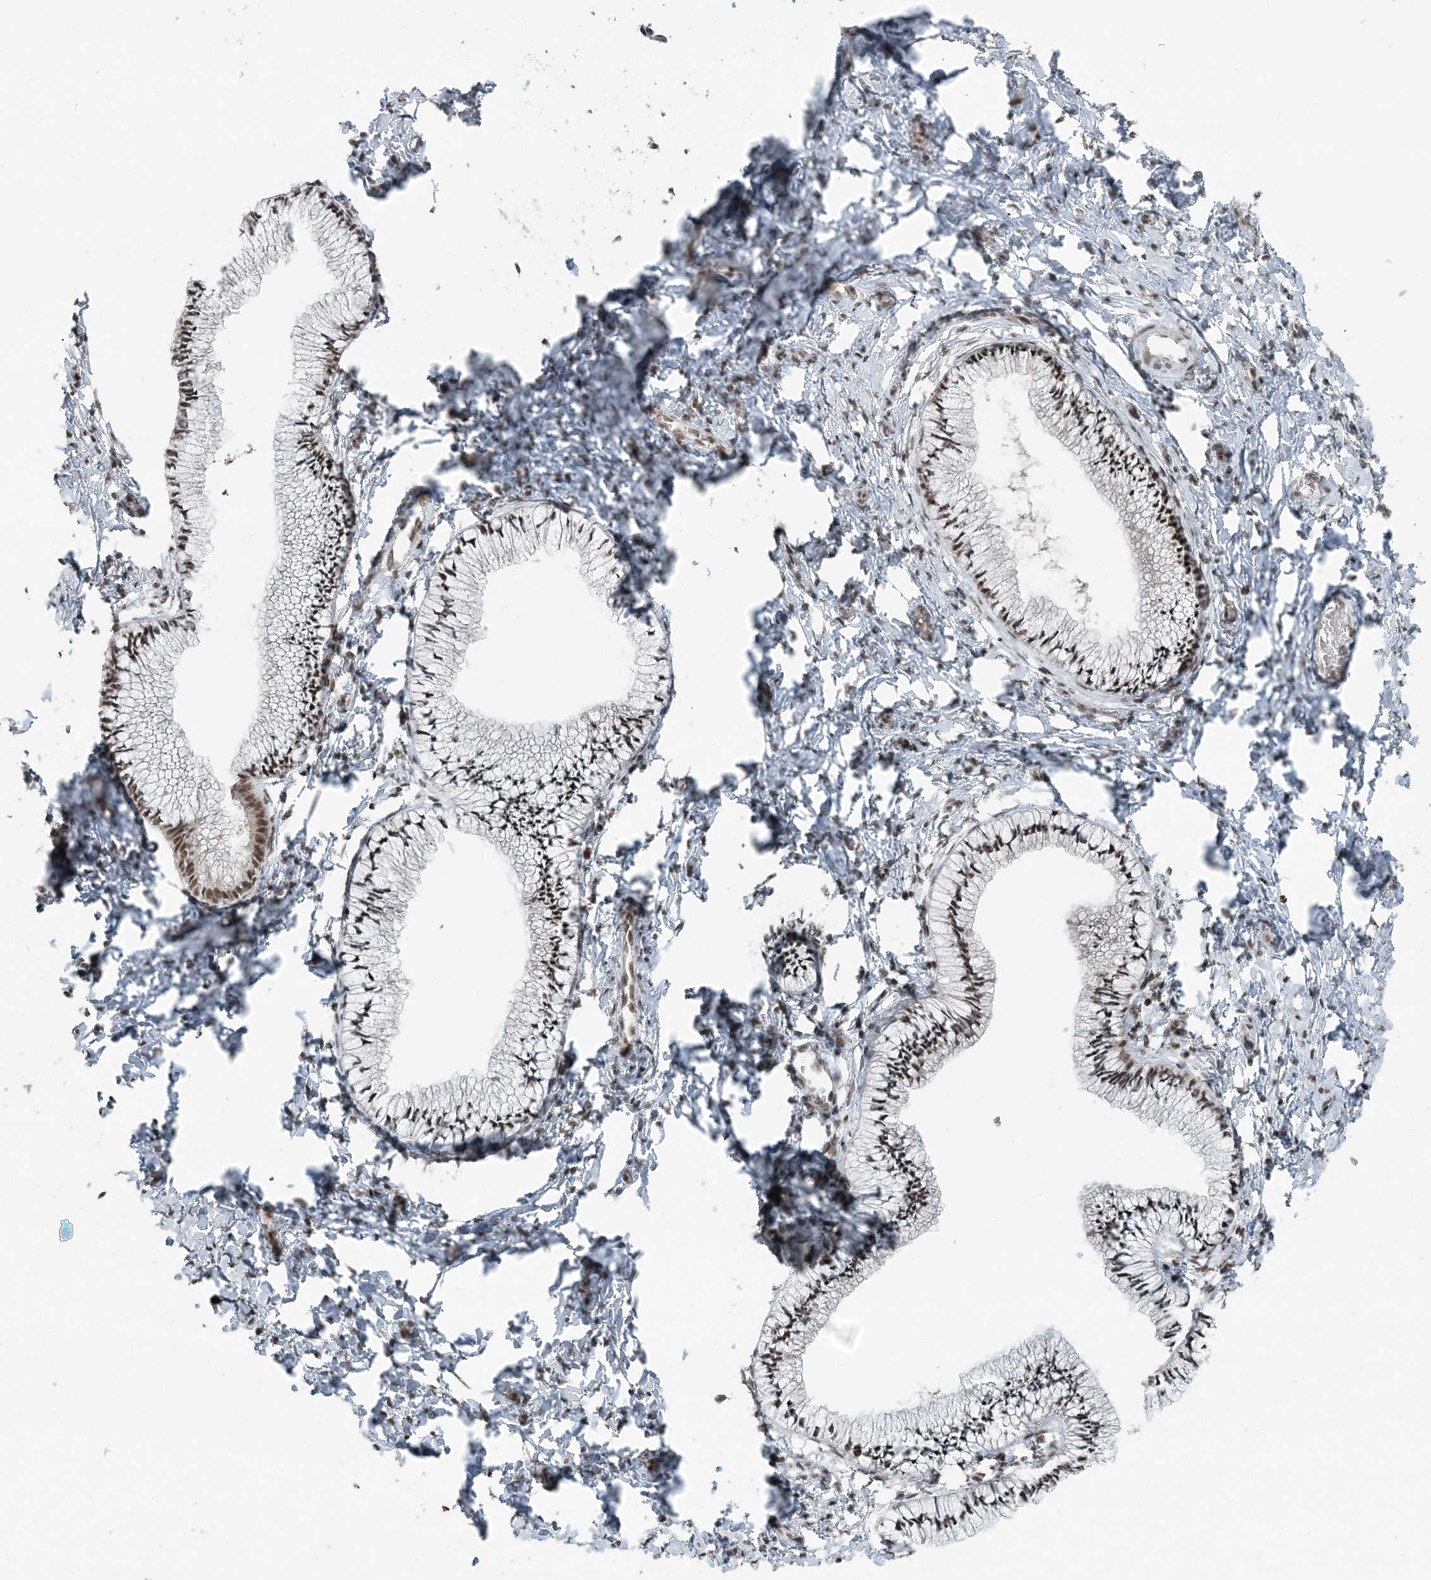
{"staining": {"intensity": "moderate", "quantity": "<25%", "location": "nuclear"}, "tissue": "cervix", "cell_type": "Glandular cells", "image_type": "normal", "snomed": [{"axis": "morphology", "description": "Normal tissue, NOS"}, {"axis": "topography", "description": "Cervix"}], "caption": "Immunohistochemistry micrograph of benign human cervix stained for a protein (brown), which displays low levels of moderate nuclear staining in about <25% of glandular cells.", "gene": "YTHDC1", "patient": {"sex": "female", "age": 36}}